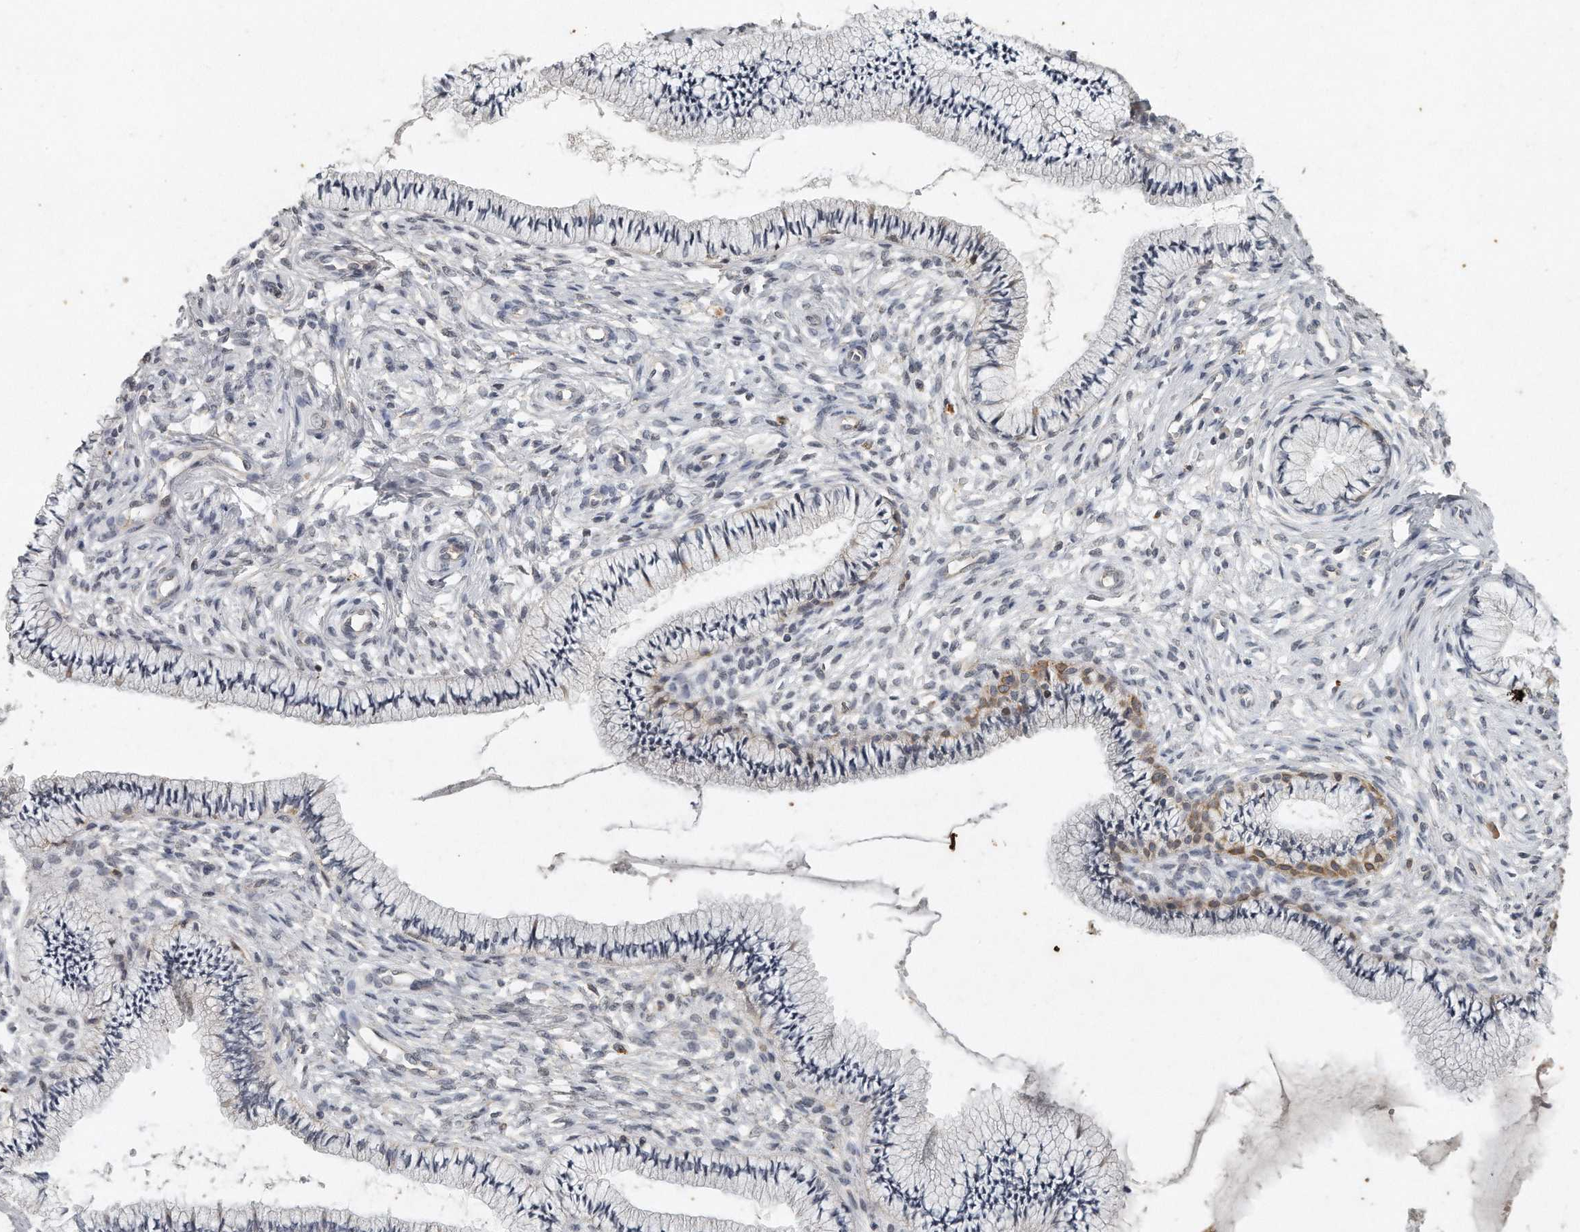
{"staining": {"intensity": "negative", "quantity": "none", "location": "none"}, "tissue": "cervix", "cell_type": "Glandular cells", "image_type": "normal", "snomed": [{"axis": "morphology", "description": "Normal tissue, NOS"}, {"axis": "topography", "description": "Cervix"}], "caption": "Immunohistochemical staining of normal cervix displays no significant expression in glandular cells. The staining was performed using DAB (3,3'-diaminobenzidine) to visualize the protein expression in brown, while the nuclei were stained in blue with hematoxylin (Magnification: 20x).", "gene": "CAMK1", "patient": {"sex": "female", "age": 36}}